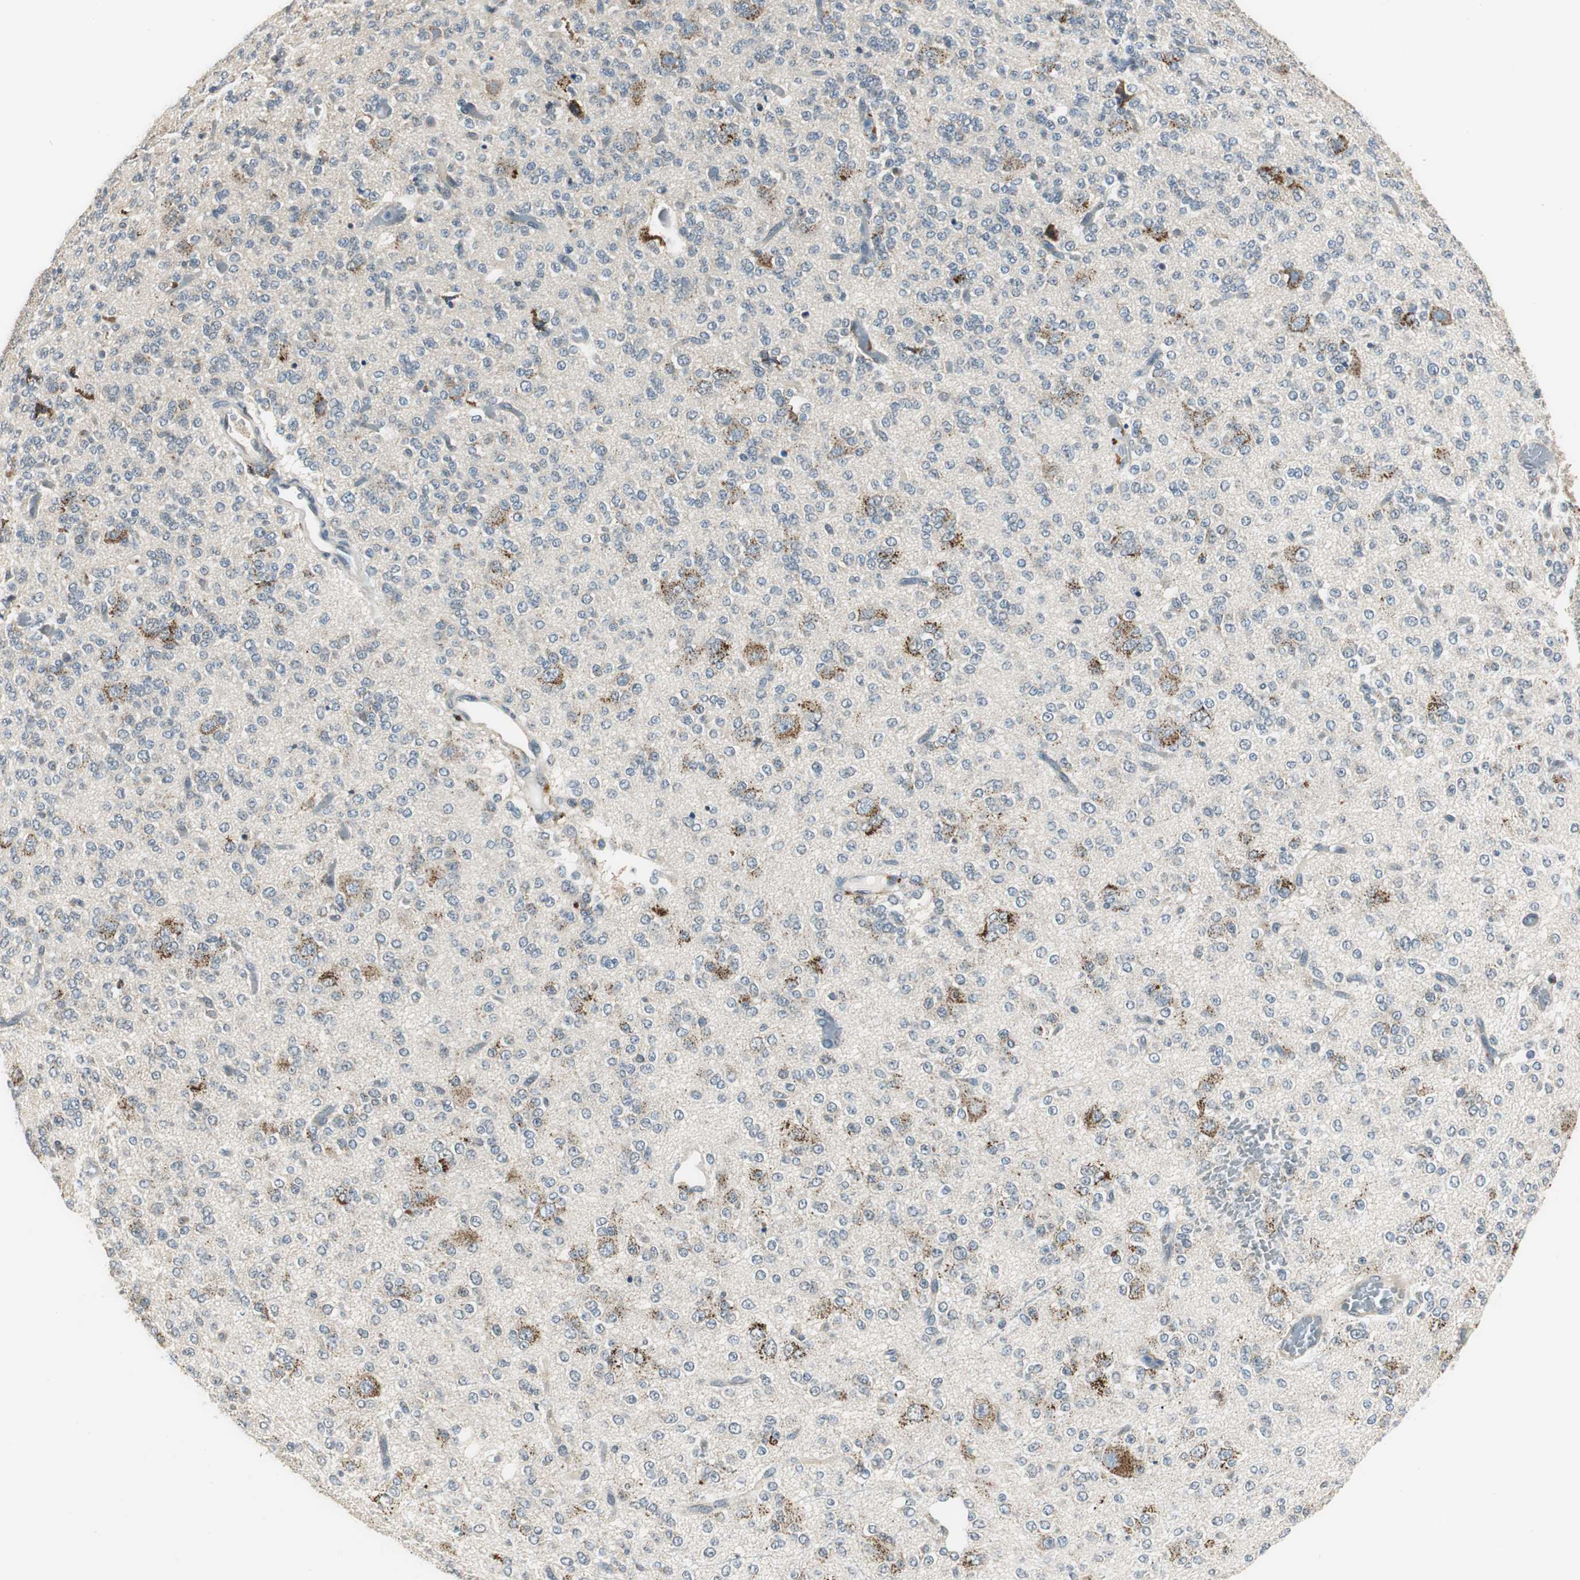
{"staining": {"intensity": "negative", "quantity": "none", "location": "none"}, "tissue": "glioma", "cell_type": "Tumor cells", "image_type": "cancer", "snomed": [{"axis": "morphology", "description": "Glioma, malignant, Low grade"}, {"axis": "topography", "description": "Brain"}], "caption": "Glioma stained for a protein using immunohistochemistry reveals no expression tumor cells.", "gene": "NIT1", "patient": {"sex": "male", "age": 38}}